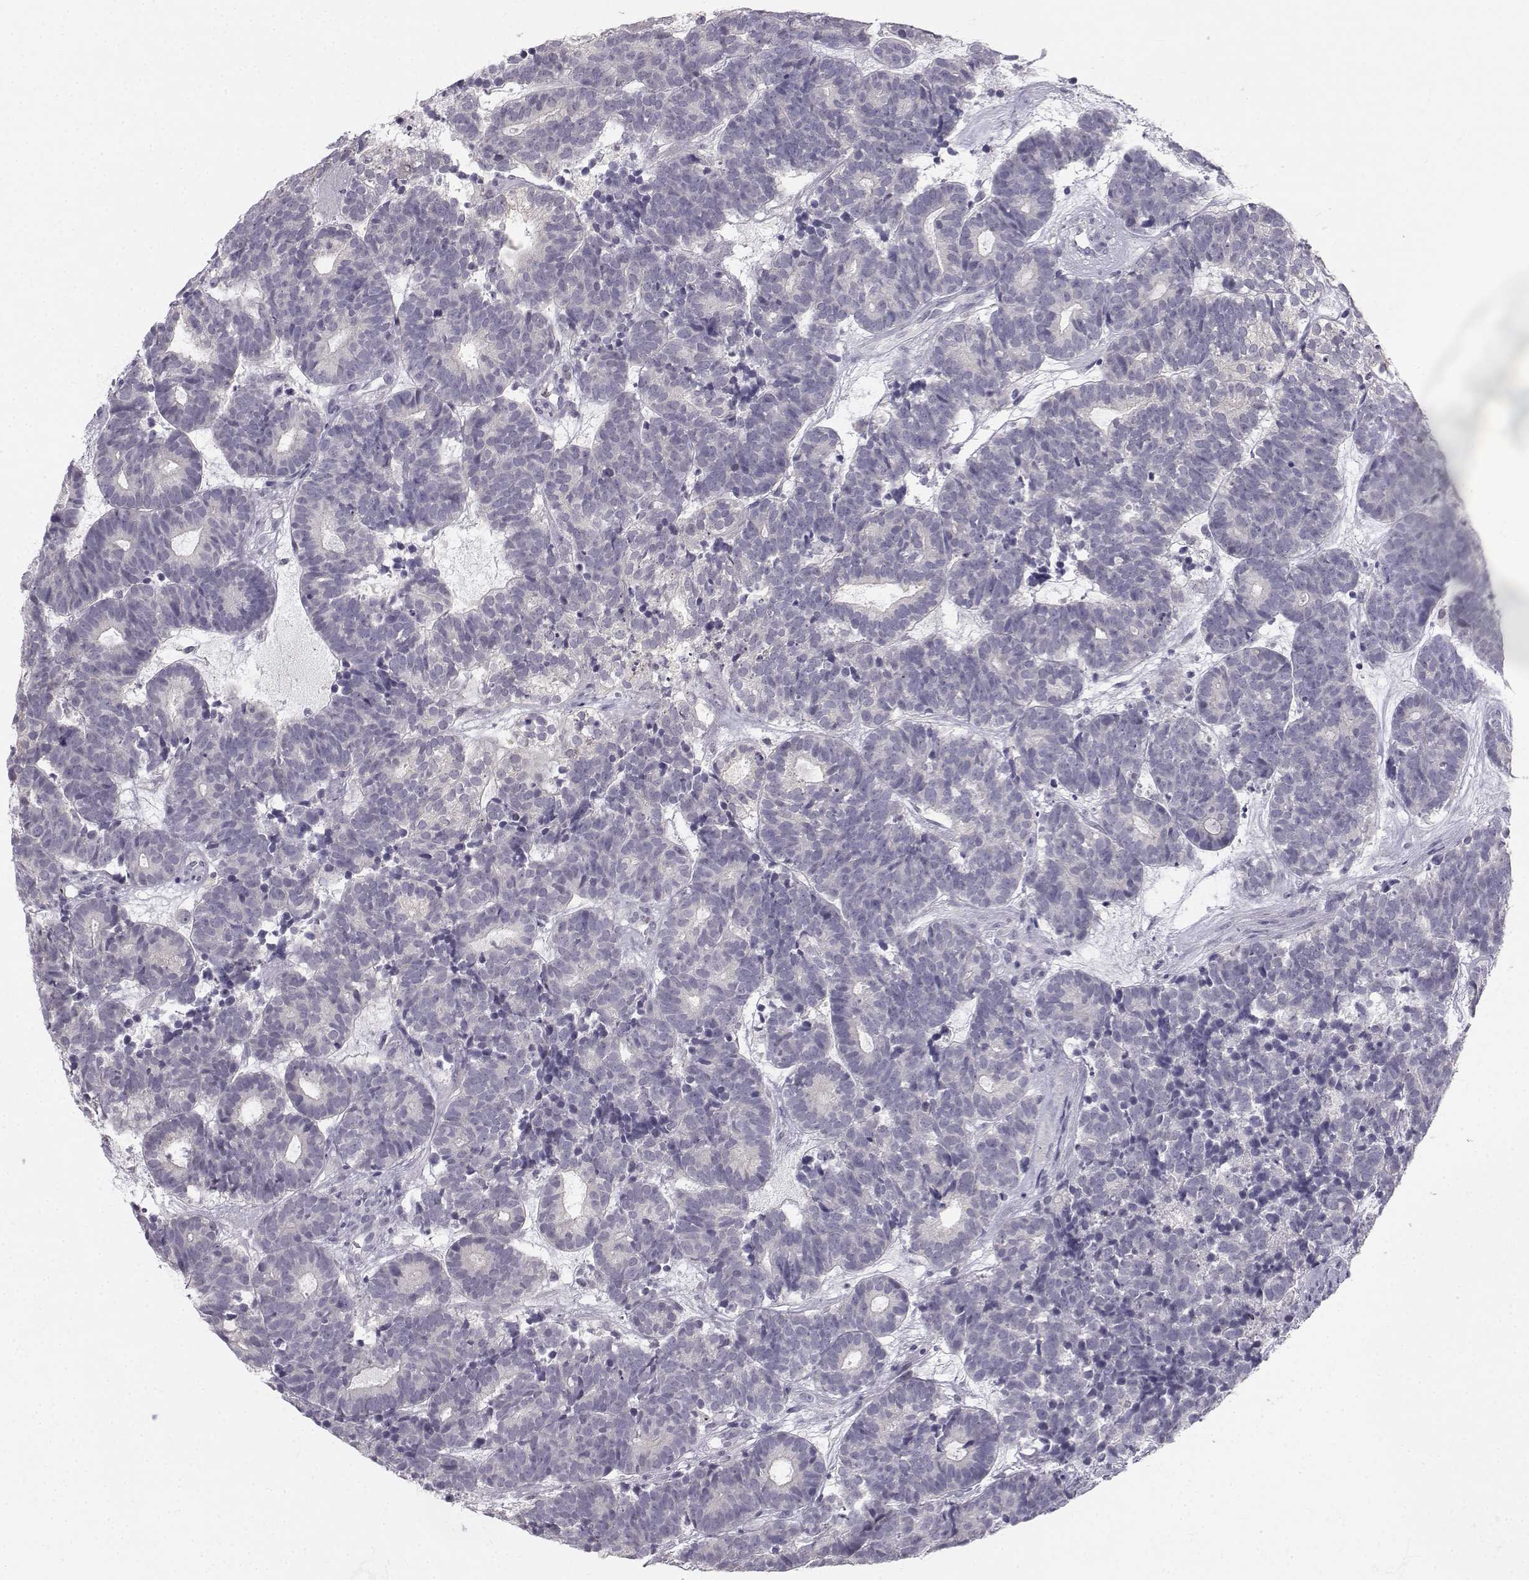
{"staining": {"intensity": "negative", "quantity": "none", "location": "none"}, "tissue": "head and neck cancer", "cell_type": "Tumor cells", "image_type": "cancer", "snomed": [{"axis": "morphology", "description": "Adenocarcinoma, NOS"}, {"axis": "topography", "description": "Head-Neck"}], "caption": "IHC of human head and neck cancer reveals no staining in tumor cells. (Brightfield microscopy of DAB (3,3'-diaminobenzidine) IHC at high magnification).", "gene": "ZNF185", "patient": {"sex": "female", "age": 81}}